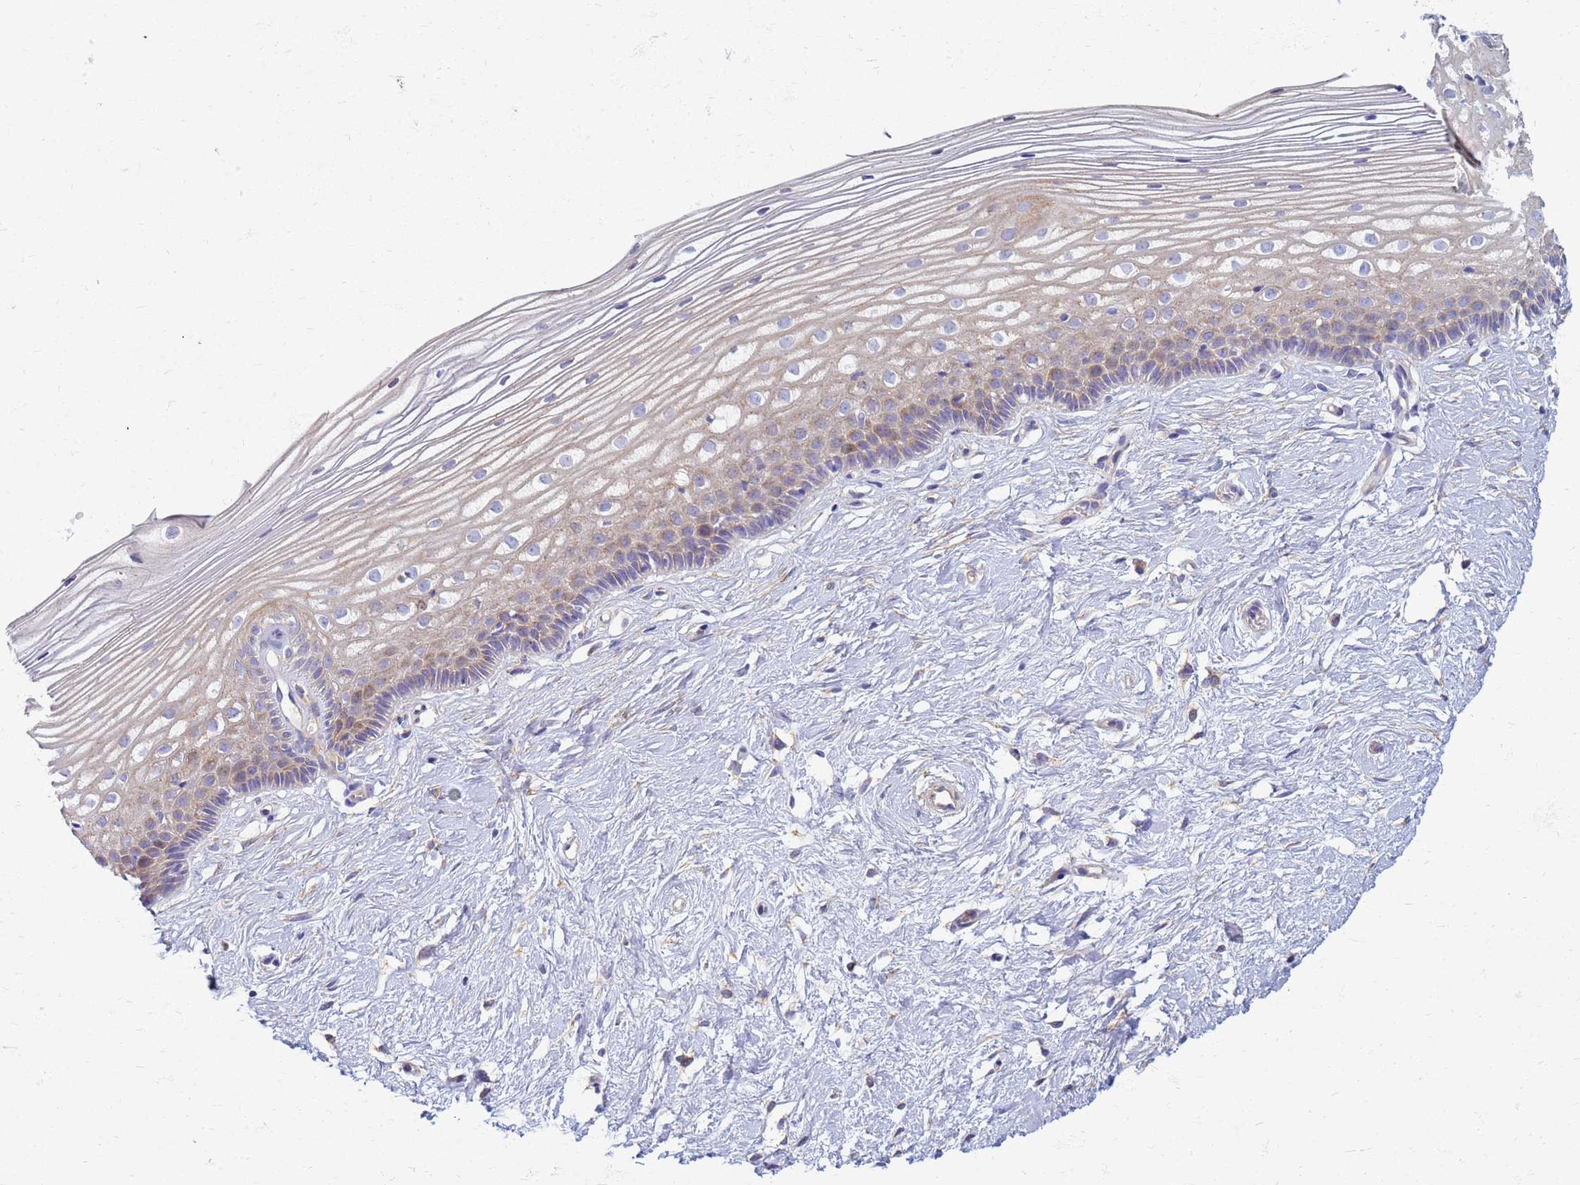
{"staining": {"intensity": "weak", "quantity": "<25%", "location": "cytoplasmic/membranous"}, "tissue": "cervix", "cell_type": "Glandular cells", "image_type": "normal", "snomed": [{"axis": "morphology", "description": "Normal tissue, NOS"}, {"axis": "topography", "description": "Cervix"}], "caption": "Glandular cells are negative for protein expression in benign human cervix. (DAB IHC visualized using brightfield microscopy, high magnification).", "gene": "EEA1", "patient": {"sex": "female", "age": 40}}